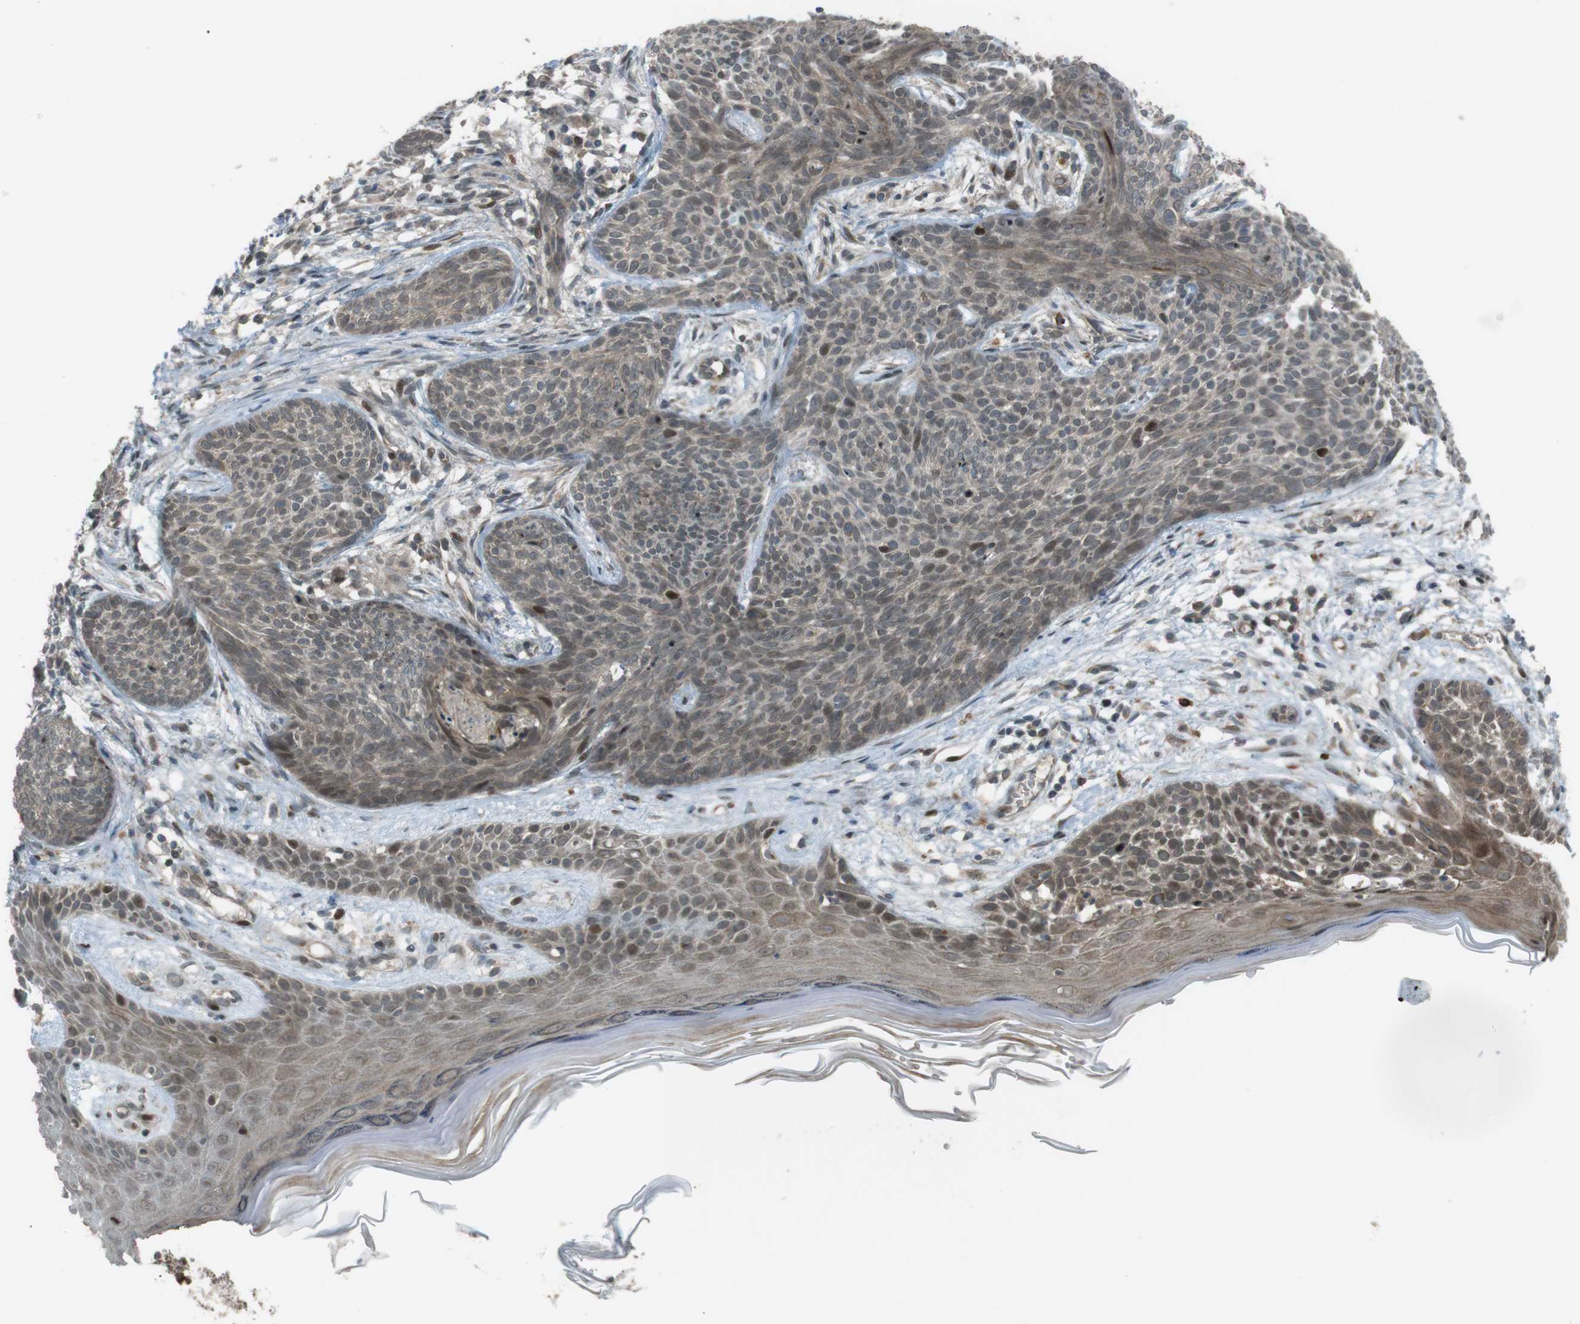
{"staining": {"intensity": "weak", "quantity": ">75%", "location": "cytoplasmic/membranous,nuclear"}, "tissue": "skin cancer", "cell_type": "Tumor cells", "image_type": "cancer", "snomed": [{"axis": "morphology", "description": "Basal cell carcinoma"}, {"axis": "topography", "description": "Skin"}], "caption": "Weak cytoplasmic/membranous and nuclear staining for a protein is identified in about >75% of tumor cells of skin basal cell carcinoma using IHC.", "gene": "SLITRK5", "patient": {"sex": "female", "age": 59}}